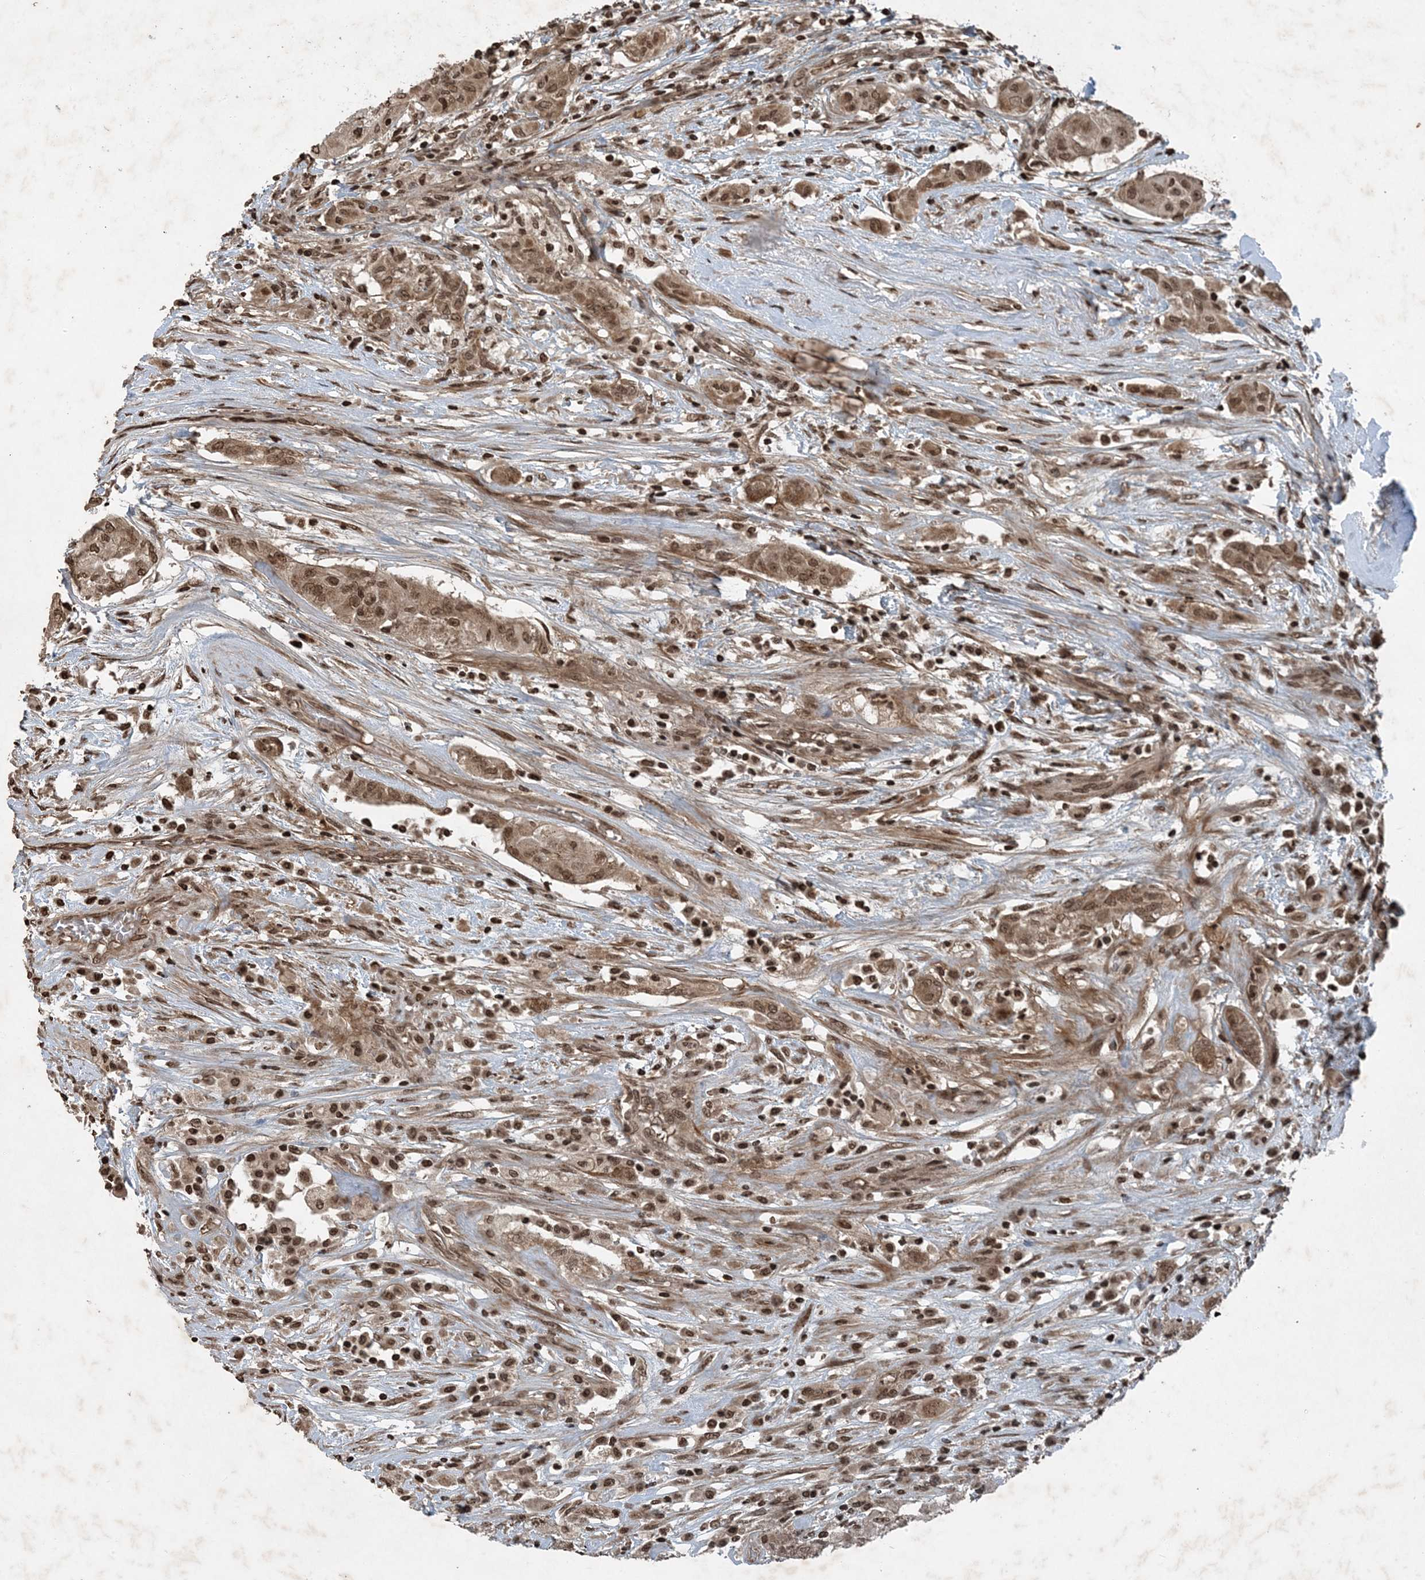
{"staining": {"intensity": "moderate", "quantity": ">75%", "location": "nuclear"}, "tissue": "thyroid cancer", "cell_type": "Tumor cells", "image_type": "cancer", "snomed": [{"axis": "morphology", "description": "Papillary adenocarcinoma, NOS"}, {"axis": "topography", "description": "Thyroid gland"}], "caption": "High-magnification brightfield microscopy of papillary adenocarcinoma (thyroid) stained with DAB (3,3'-diaminobenzidine) (brown) and counterstained with hematoxylin (blue). tumor cells exhibit moderate nuclear staining is present in about>75% of cells.", "gene": "ZFAND2B", "patient": {"sex": "female", "age": 59}}